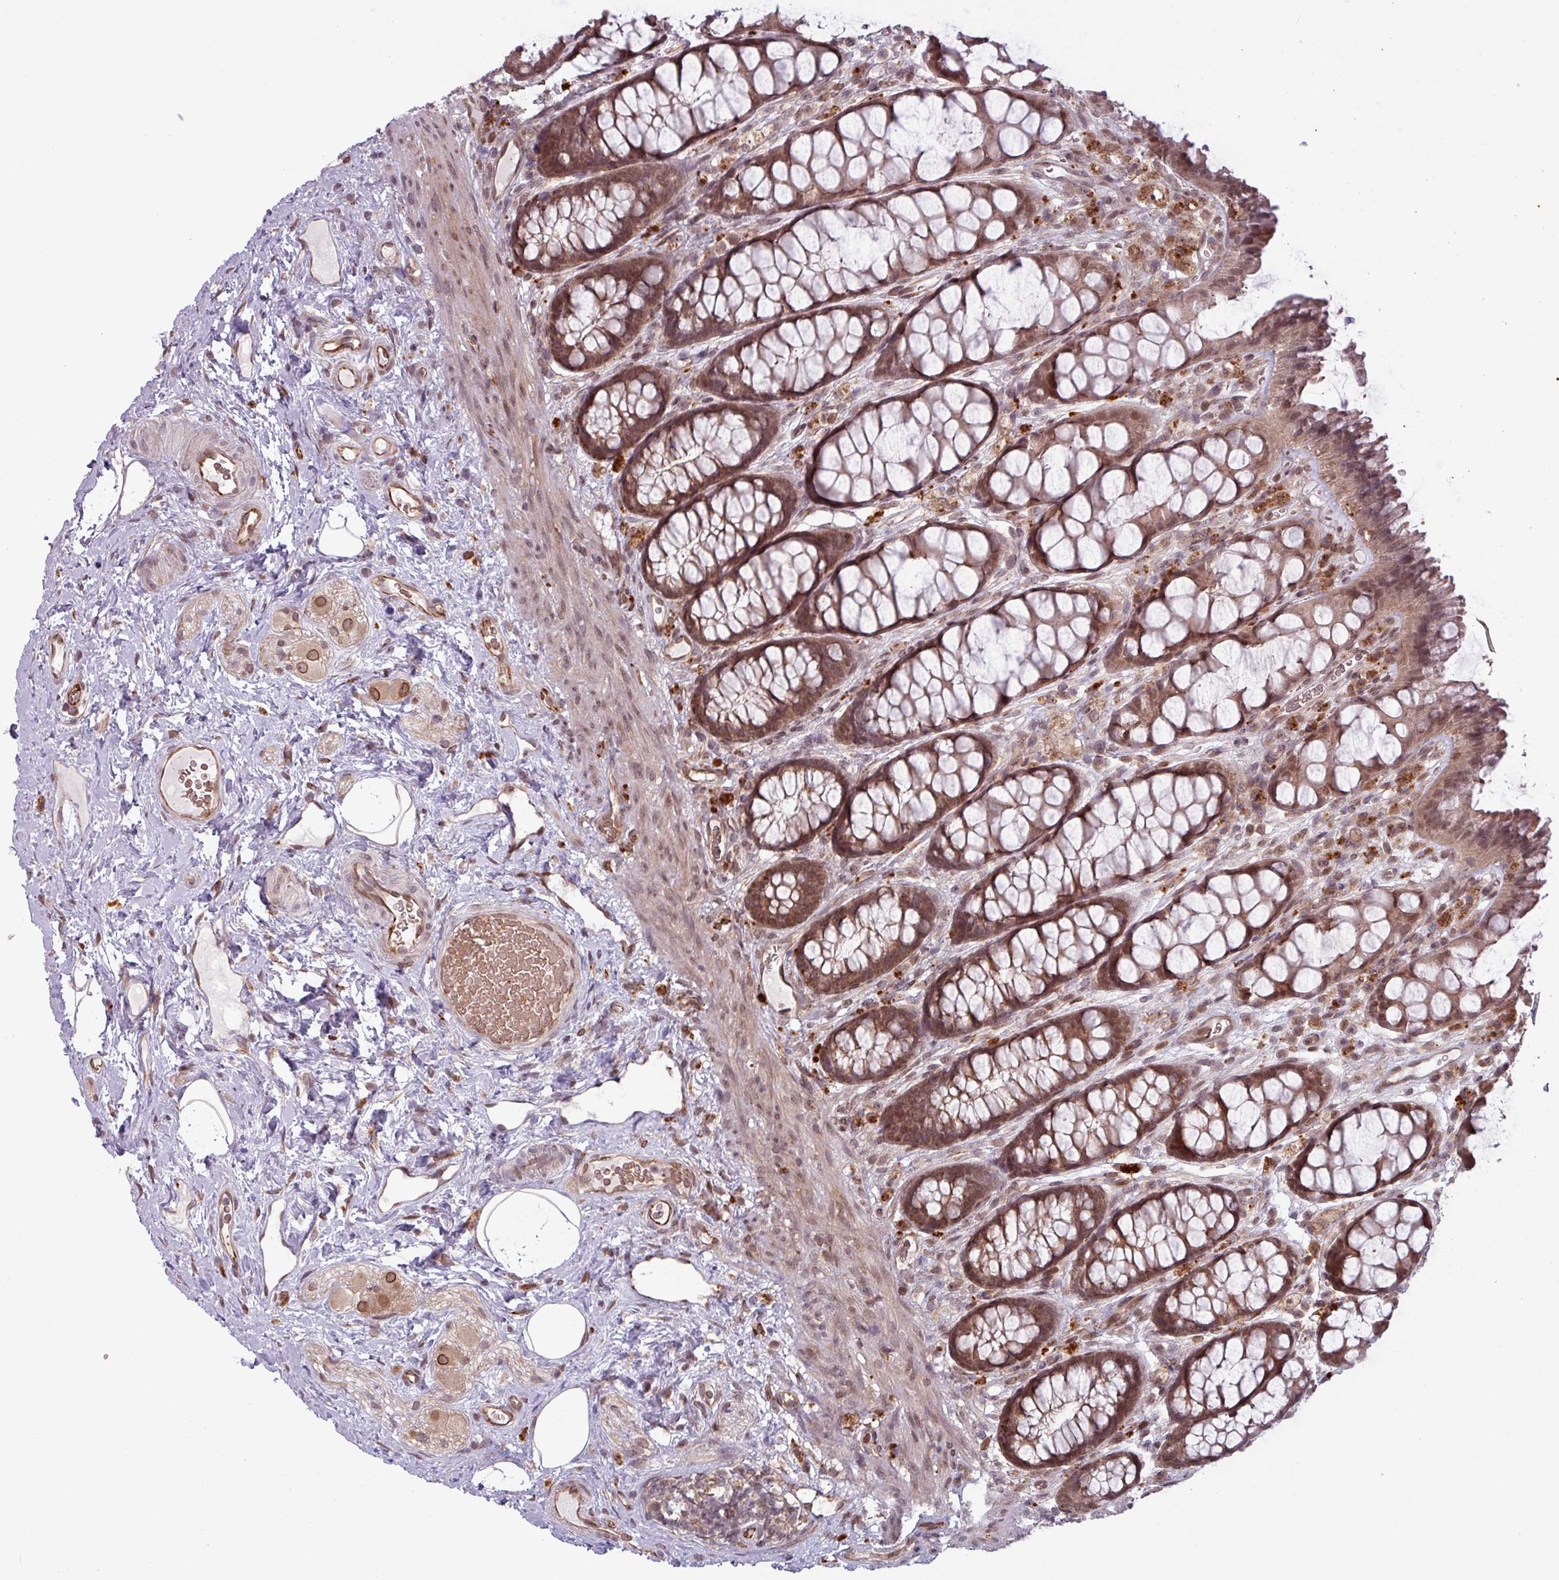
{"staining": {"intensity": "moderate", "quantity": ">75%", "location": "cytoplasmic/membranous,nuclear"}, "tissue": "rectum", "cell_type": "Glandular cells", "image_type": "normal", "snomed": [{"axis": "morphology", "description": "Normal tissue, NOS"}, {"axis": "topography", "description": "Rectum"}], "caption": "Benign rectum reveals moderate cytoplasmic/membranous,nuclear expression in about >75% of glandular cells.", "gene": "RBM4B", "patient": {"sex": "female", "age": 67}}